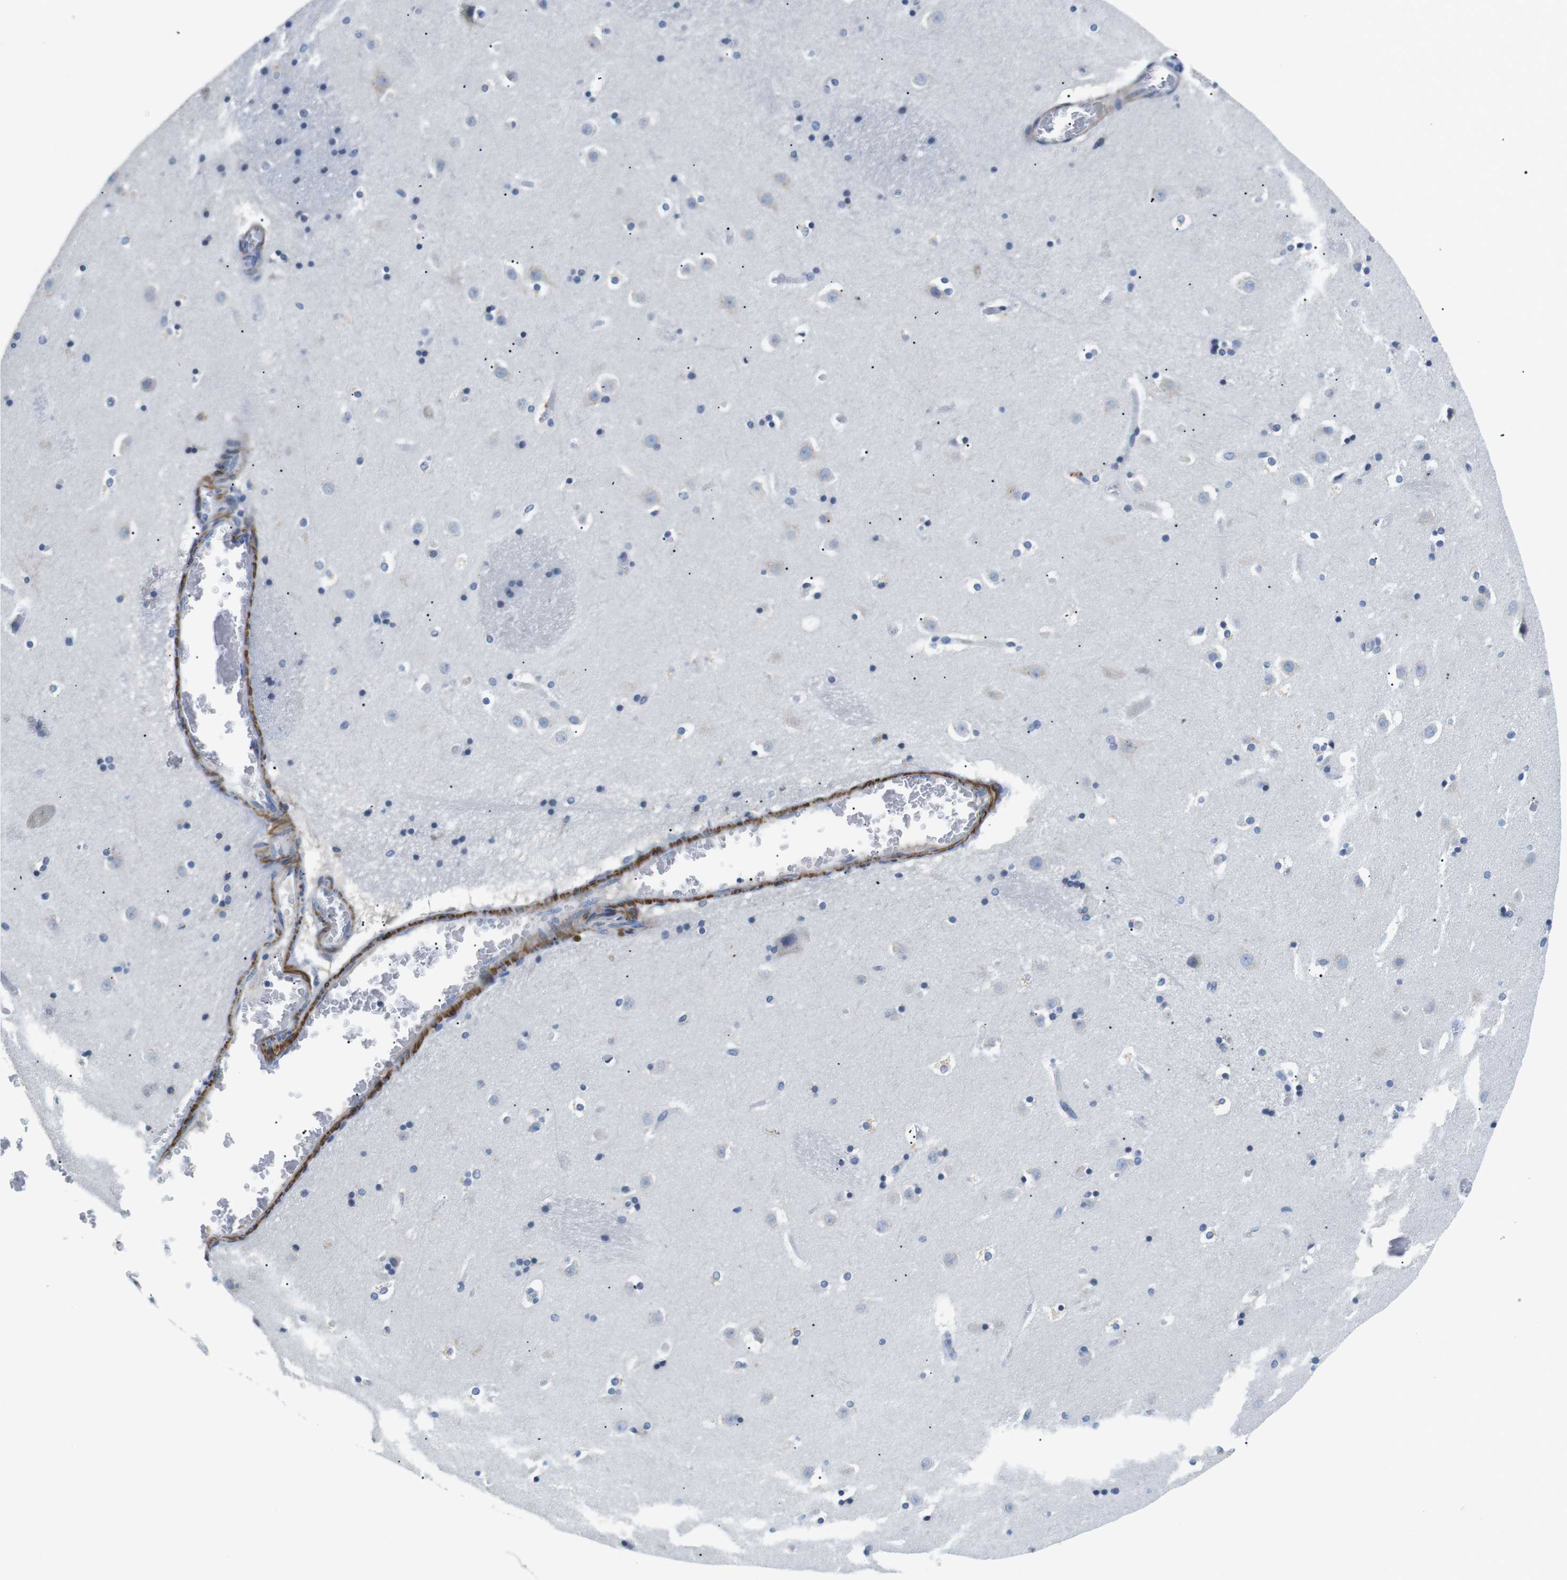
{"staining": {"intensity": "weak", "quantity": "<25%", "location": "cytoplasmic/membranous"}, "tissue": "caudate", "cell_type": "Glial cells", "image_type": "normal", "snomed": [{"axis": "morphology", "description": "Normal tissue, NOS"}, {"axis": "topography", "description": "Lateral ventricle wall"}], "caption": "DAB (3,3'-diaminobenzidine) immunohistochemical staining of normal caudate shows no significant positivity in glial cells.", "gene": "UNC5CL", "patient": {"sex": "male", "age": 45}}